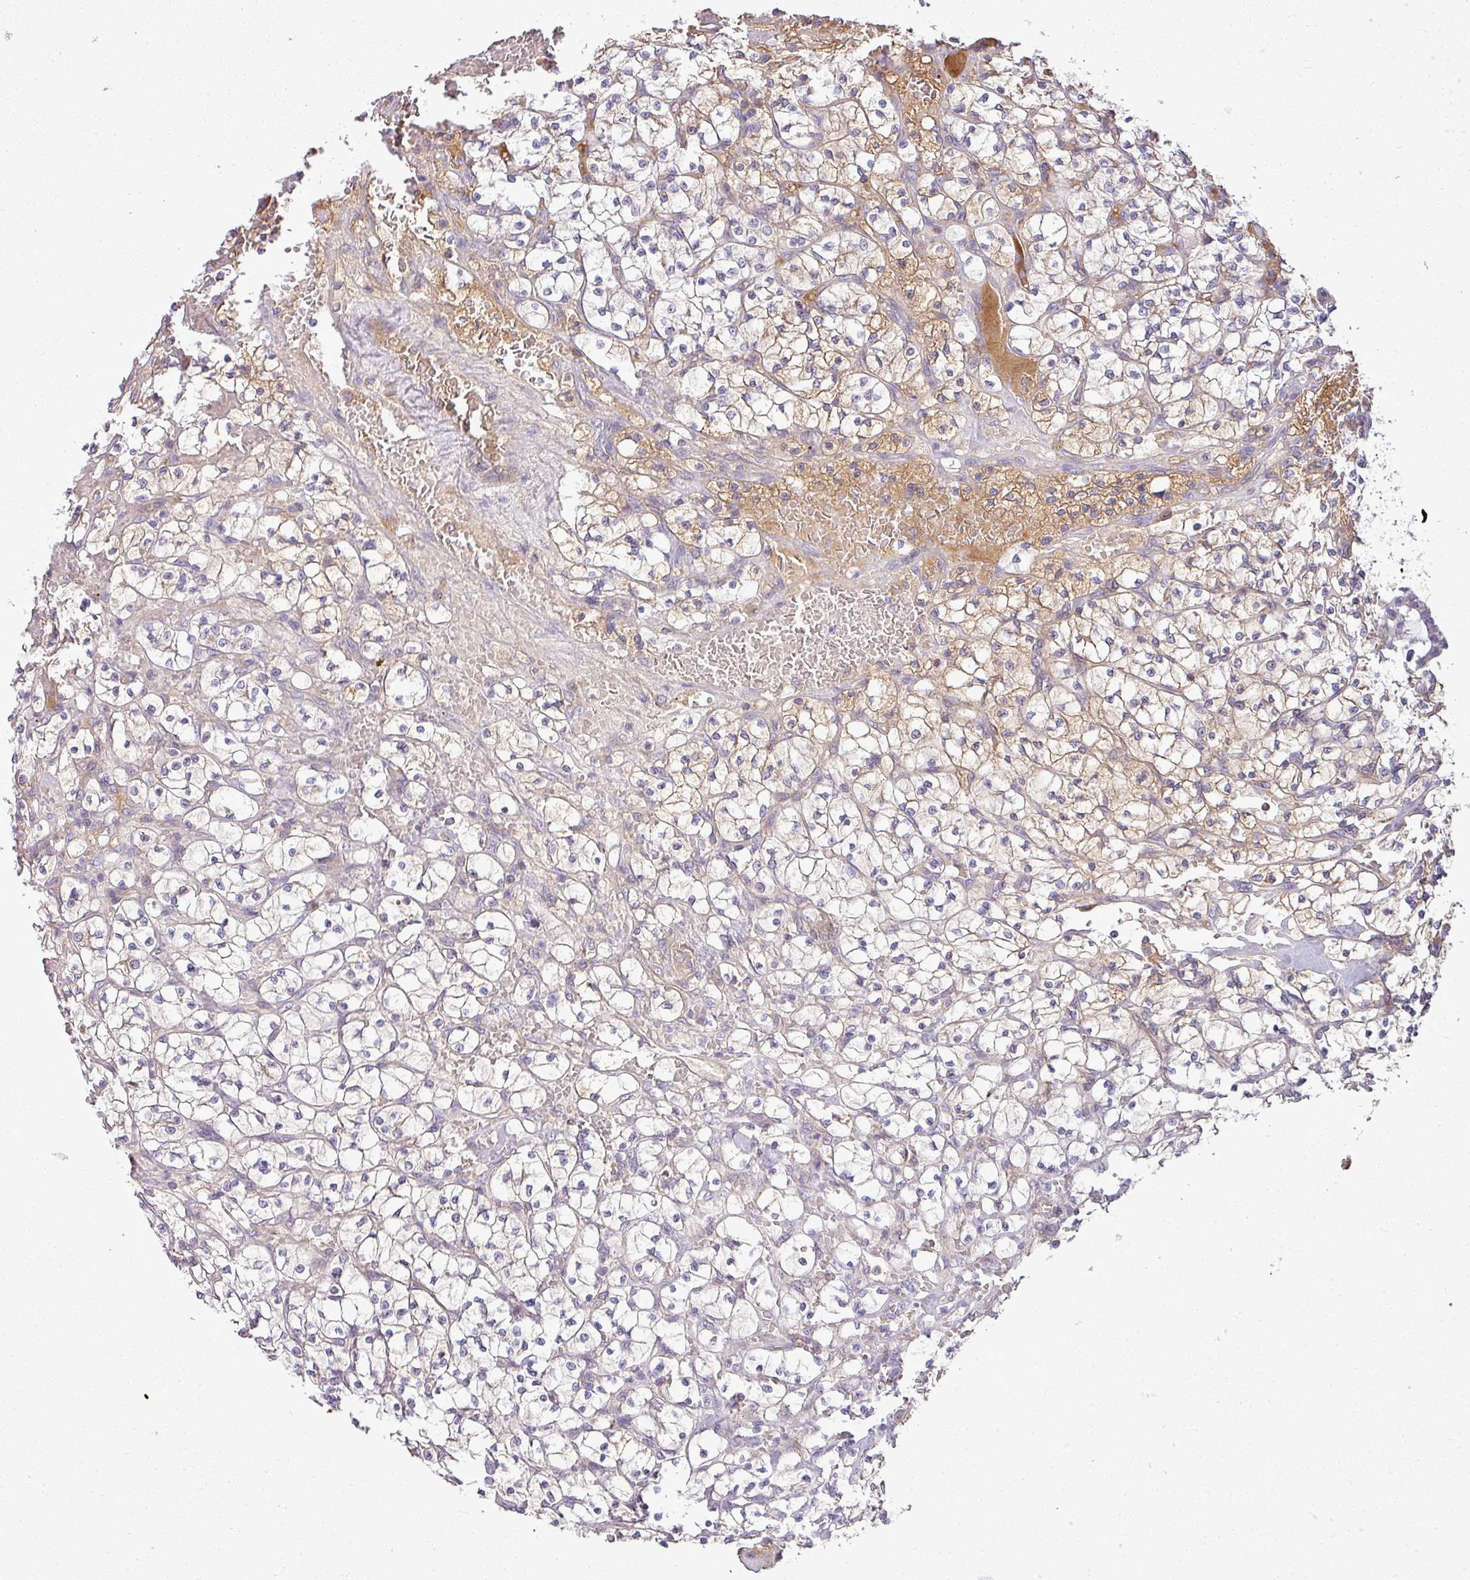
{"staining": {"intensity": "moderate", "quantity": "<25%", "location": "cytoplasmic/membranous"}, "tissue": "renal cancer", "cell_type": "Tumor cells", "image_type": "cancer", "snomed": [{"axis": "morphology", "description": "Adenocarcinoma, NOS"}, {"axis": "topography", "description": "Kidney"}], "caption": "Adenocarcinoma (renal) was stained to show a protein in brown. There is low levels of moderate cytoplasmic/membranous positivity in about <25% of tumor cells.", "gene": "APOM", "patient": {"sex": "female", "age": 64}}